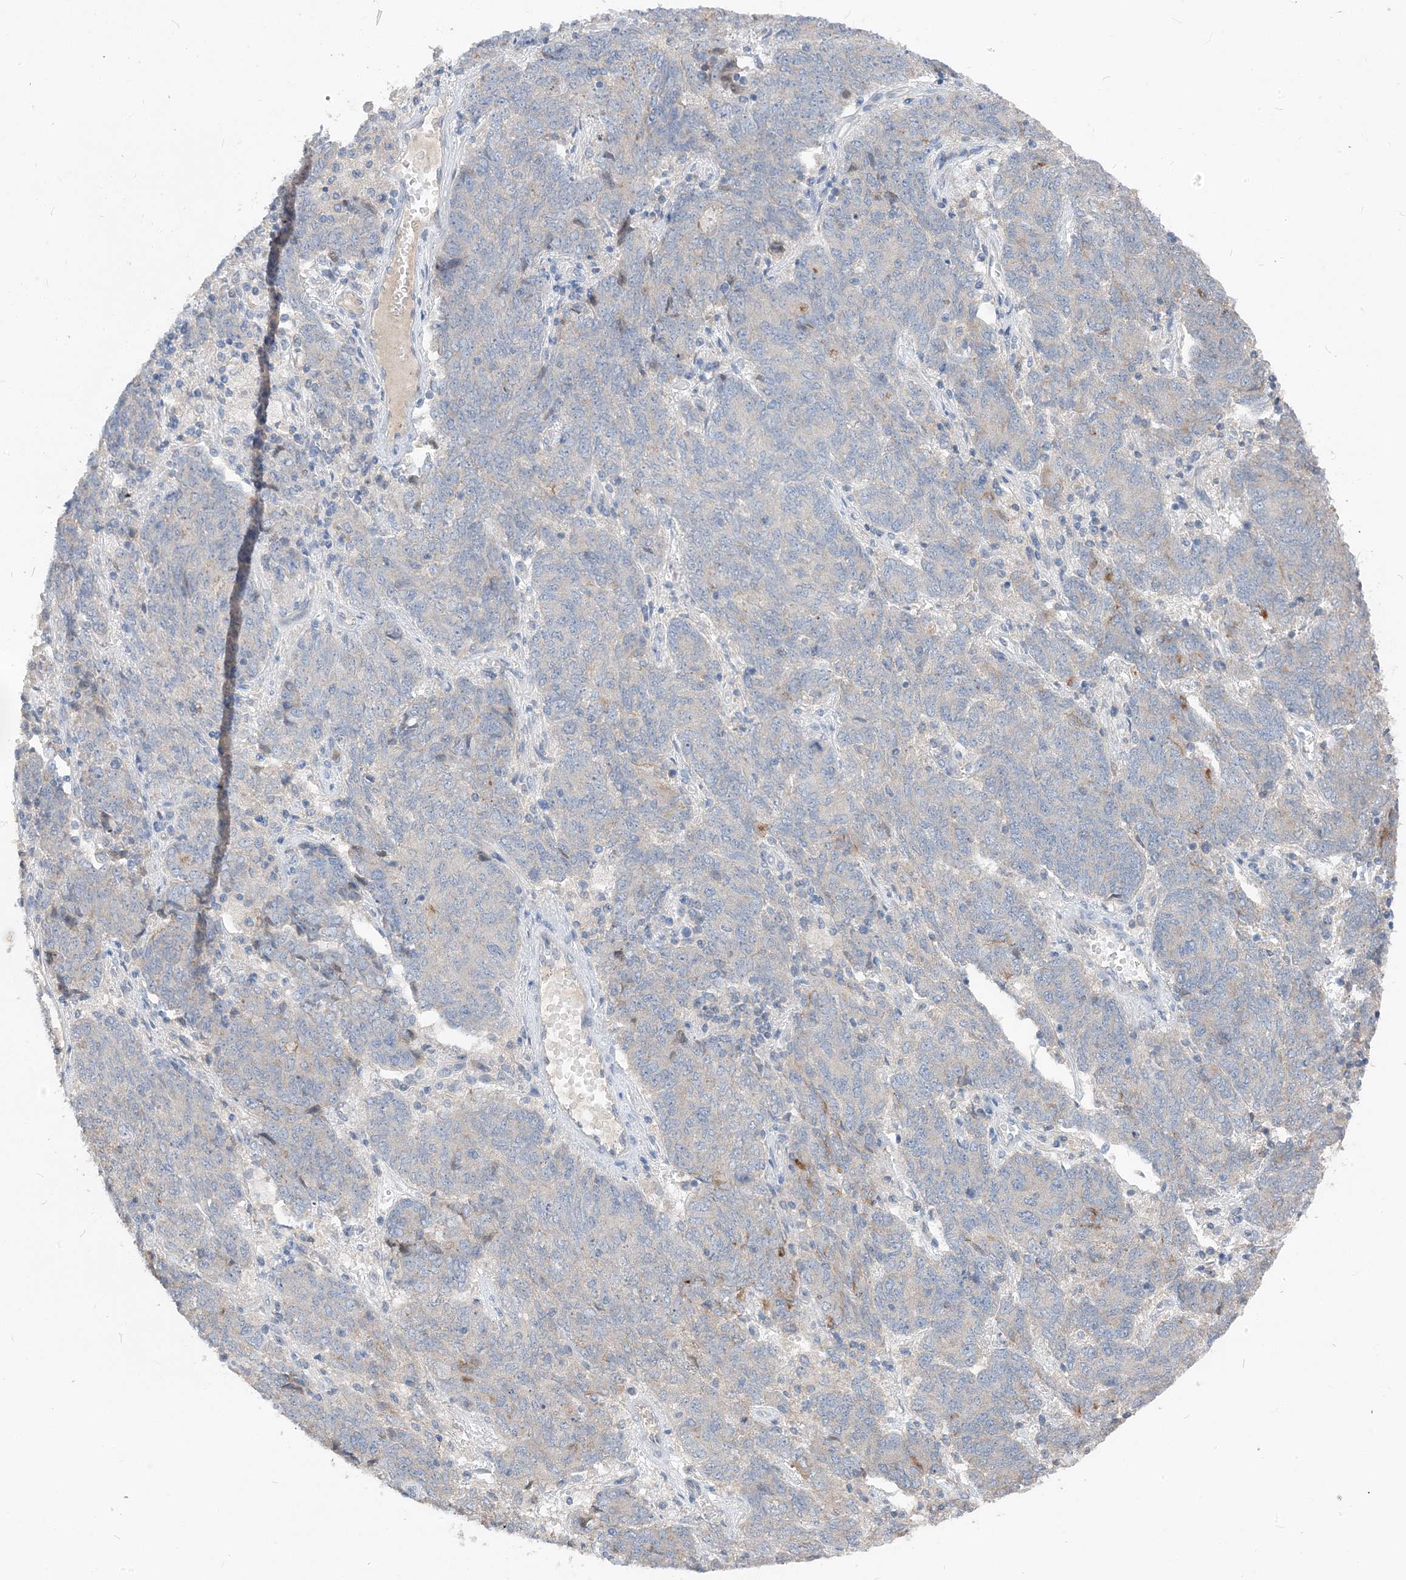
{"staining": {"intensity": "negative", "quantity": "none", "location": "none"}, "tissue": "endometrial cancer", "cell_type": "Tumor cells", "image_type": "cancer", "snomed": [{"axis": "morphology", "description": "Adenocarcinoma, NOS"}, {"axis": "topography", "description": "Endometrium"}], "caption": "Endometrial cancer (adenocarcinoma) was stained to show a protein in brown. There is no significant staining in tumor cells. The staining was performed using DAB to visualize the protein expression in brown, while the nuclei were stained in blue with hematoxylin (Magnification: 20x).", "gene": "NCOA7", "patient": {"sex": "female", "age": 80}}